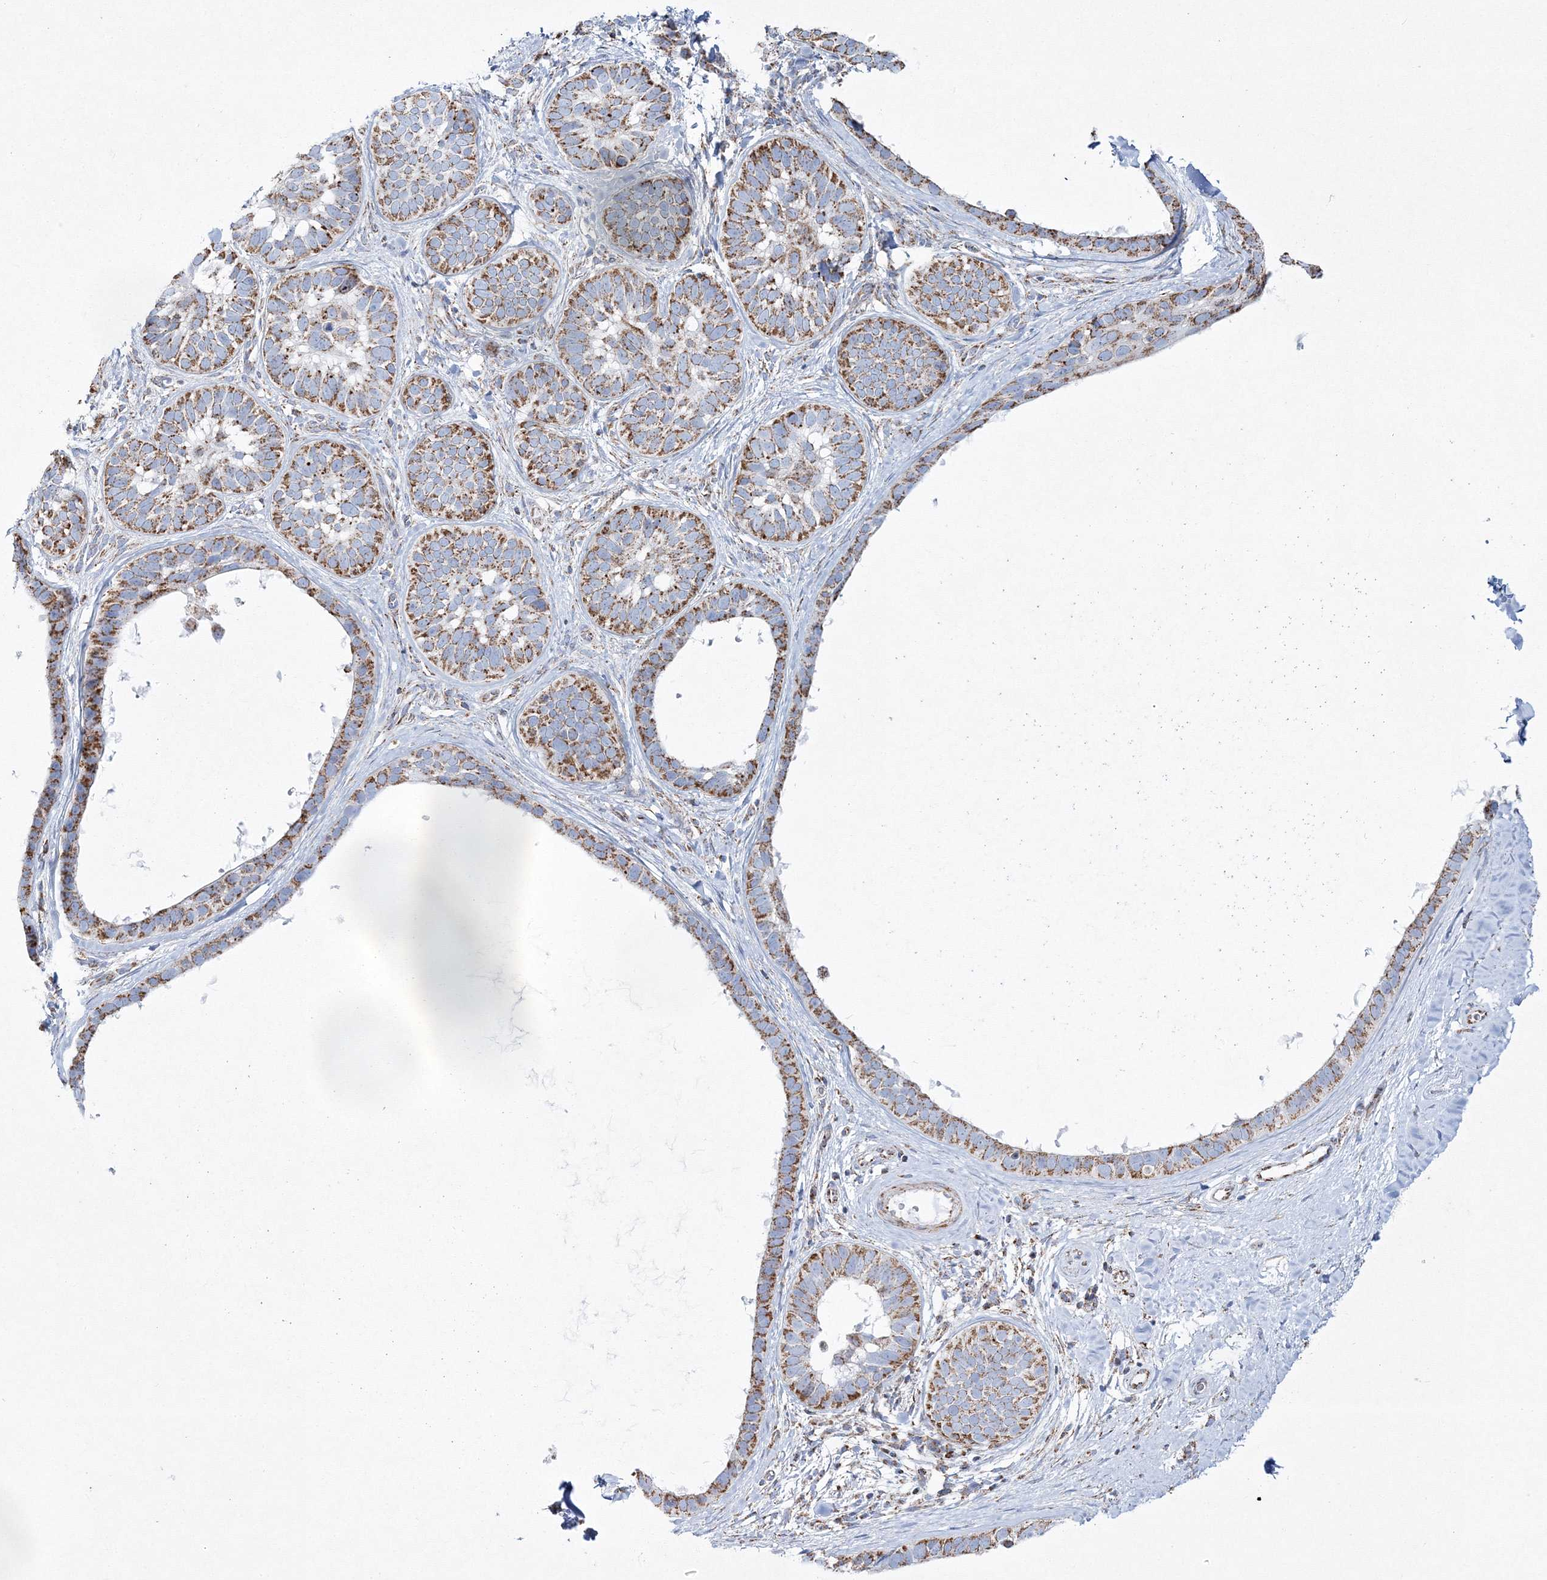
{"staining": {"intensity": "moderate", "quantity": ">75%", "location": "cytoplasmic/membranous"}, "tissue": "skin cancer", "cell_type": "Tumor cells", "image_type": "cancer", "snomed": [{"axis": "morphology", "description": "Basal cell carcinoma"}, {"axis": "topography", "description": "Skin"}], "caption": "High-power microscopy captured an immunohistochemistry (IHC) image of skin cancer (basal cell carcinoma), revealing moderate cytoplasmic/membranous staining in about >75% of tumor cells. Immunohistochemistry stains the protein of interest in brown and the nuclei are stained blue.", "gene": "HIBCH", "patient": {"sex": "male", "age": 62}}